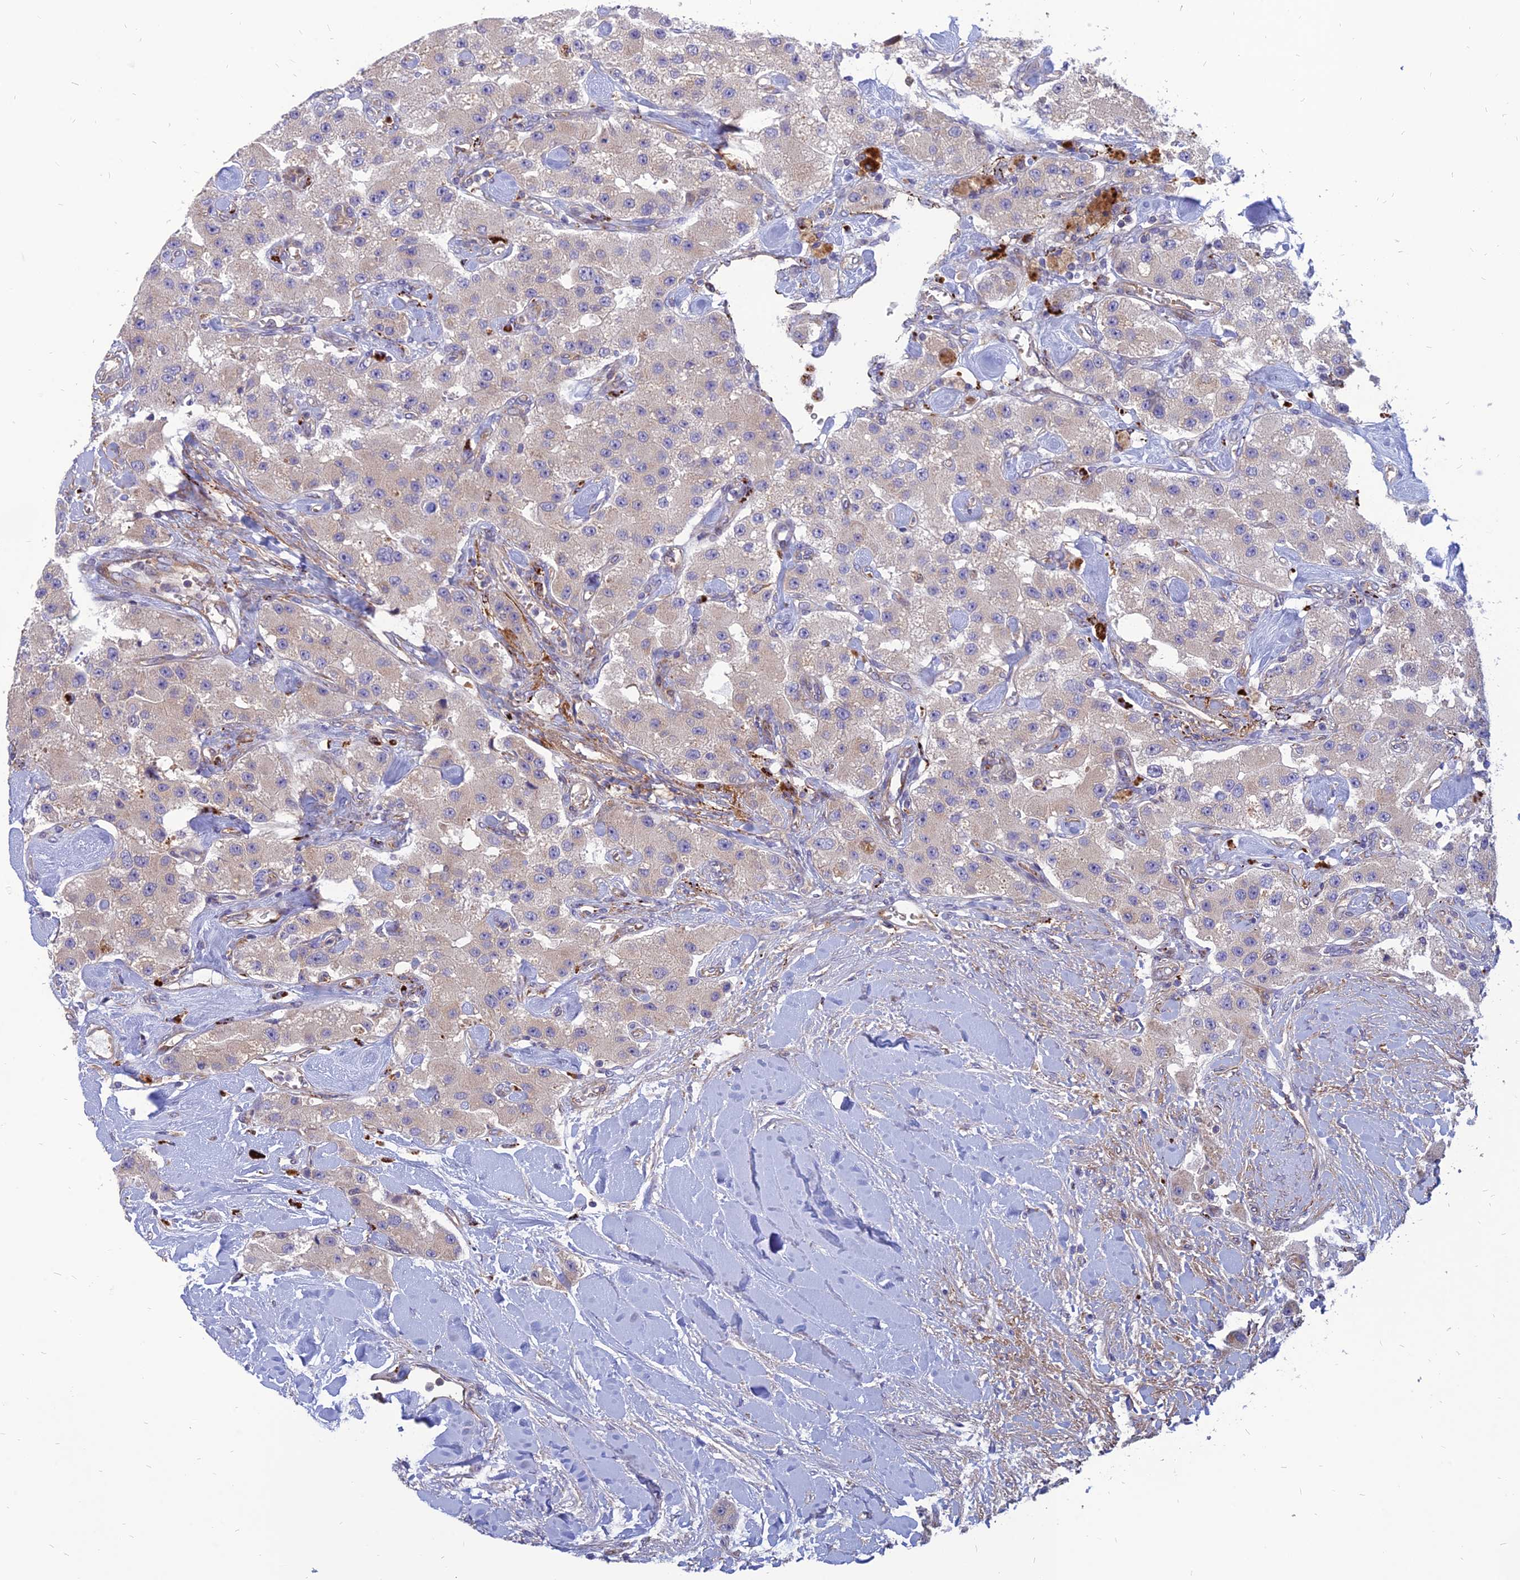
{"staining": {"intensity": "weak", "quantity": "<25%", "location": "cytoplasmic/membranous"}, "tissue": "carcinoid", "cell_type": "Tumor cells", "image_type": "cancer", "snomed": [{"axis": "morphology", "description": "Carcinoid, malignant, NOS"}, {"axis": "topography", "description": "Pancreas"}], "caption": "High power microscopy micrograph of an immunohistochemistry (IHC) micrograph of carcinoid (malignant), revealing no significant staining in tumor cells. (Stains: DAB (3,3'-diaminobenzidine) immunohistochemistry with hematoxylin counter stain, Microscopy: brightfield microscopy at high magnification).", "gene": "PHKA2", "patient": {"sex": "male", "age": 41}}